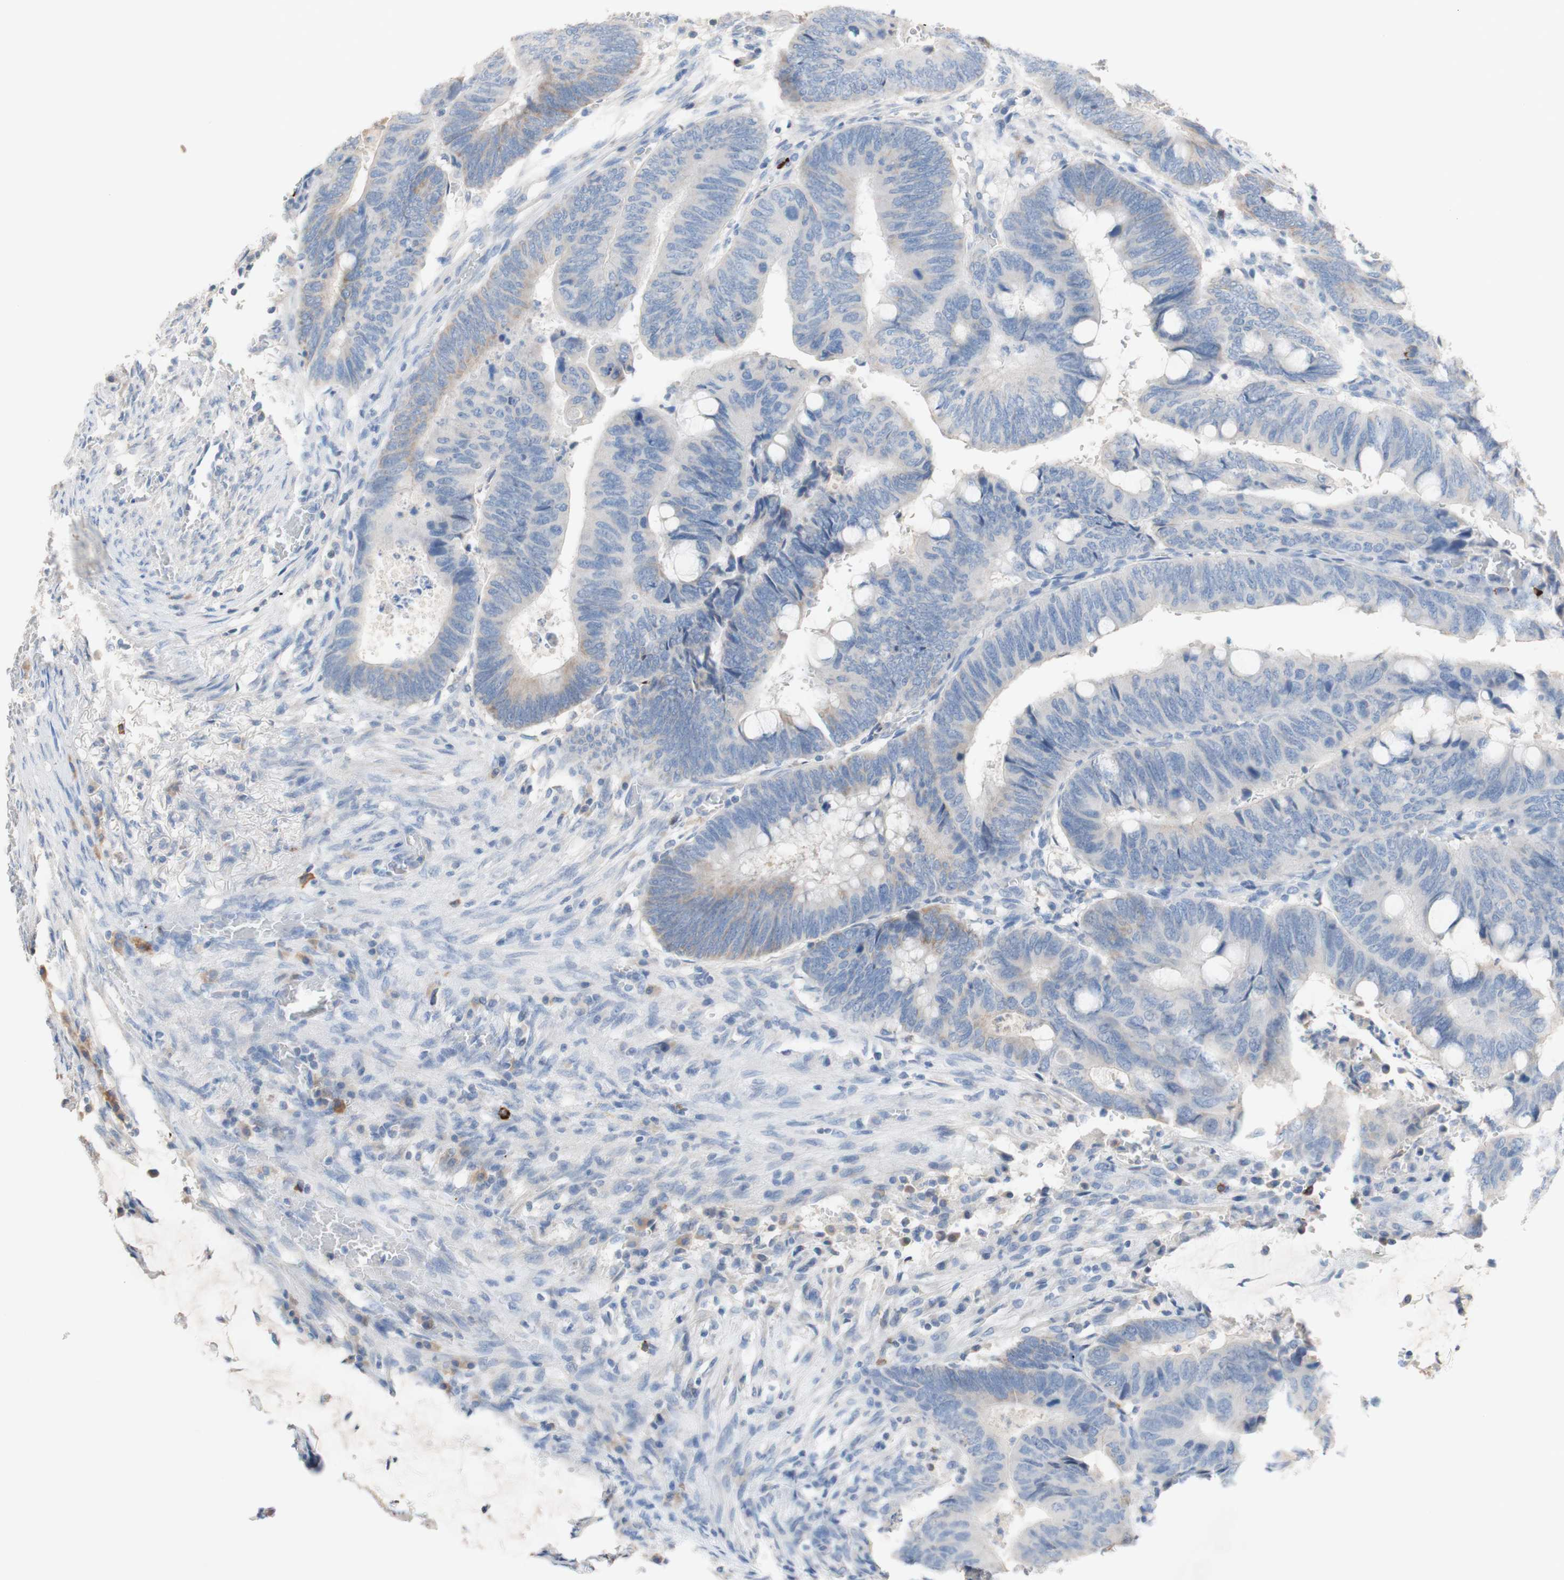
{"staining": {"intensity": "weak", "quantity": ">75%", "location": "cytoplasmic/membranous"}, "tissue": "colorectal cancer", "cell_type": "Tumor cells", "image_type": "cancer", "snomed": [{"axis": "morphology", "description": "Normal tissue, NOS"}, {"axis": "morphology", "description": "Adenocarcinoma, NOS"}, {"axis": "topography", "description": "Rectum"}, {"axis": "topography", "description": "Peripheral nerve tissue"}], "caption": "This is a histology image of immunohistochemistry (IHC) staining of colorectal cancer (adenocarcinoma), which shows weak staining in the cytoplasmic/membranous of tumor cells.", "gene": "PACSIN1", "patient": {"sex": "male", "age": 92}}